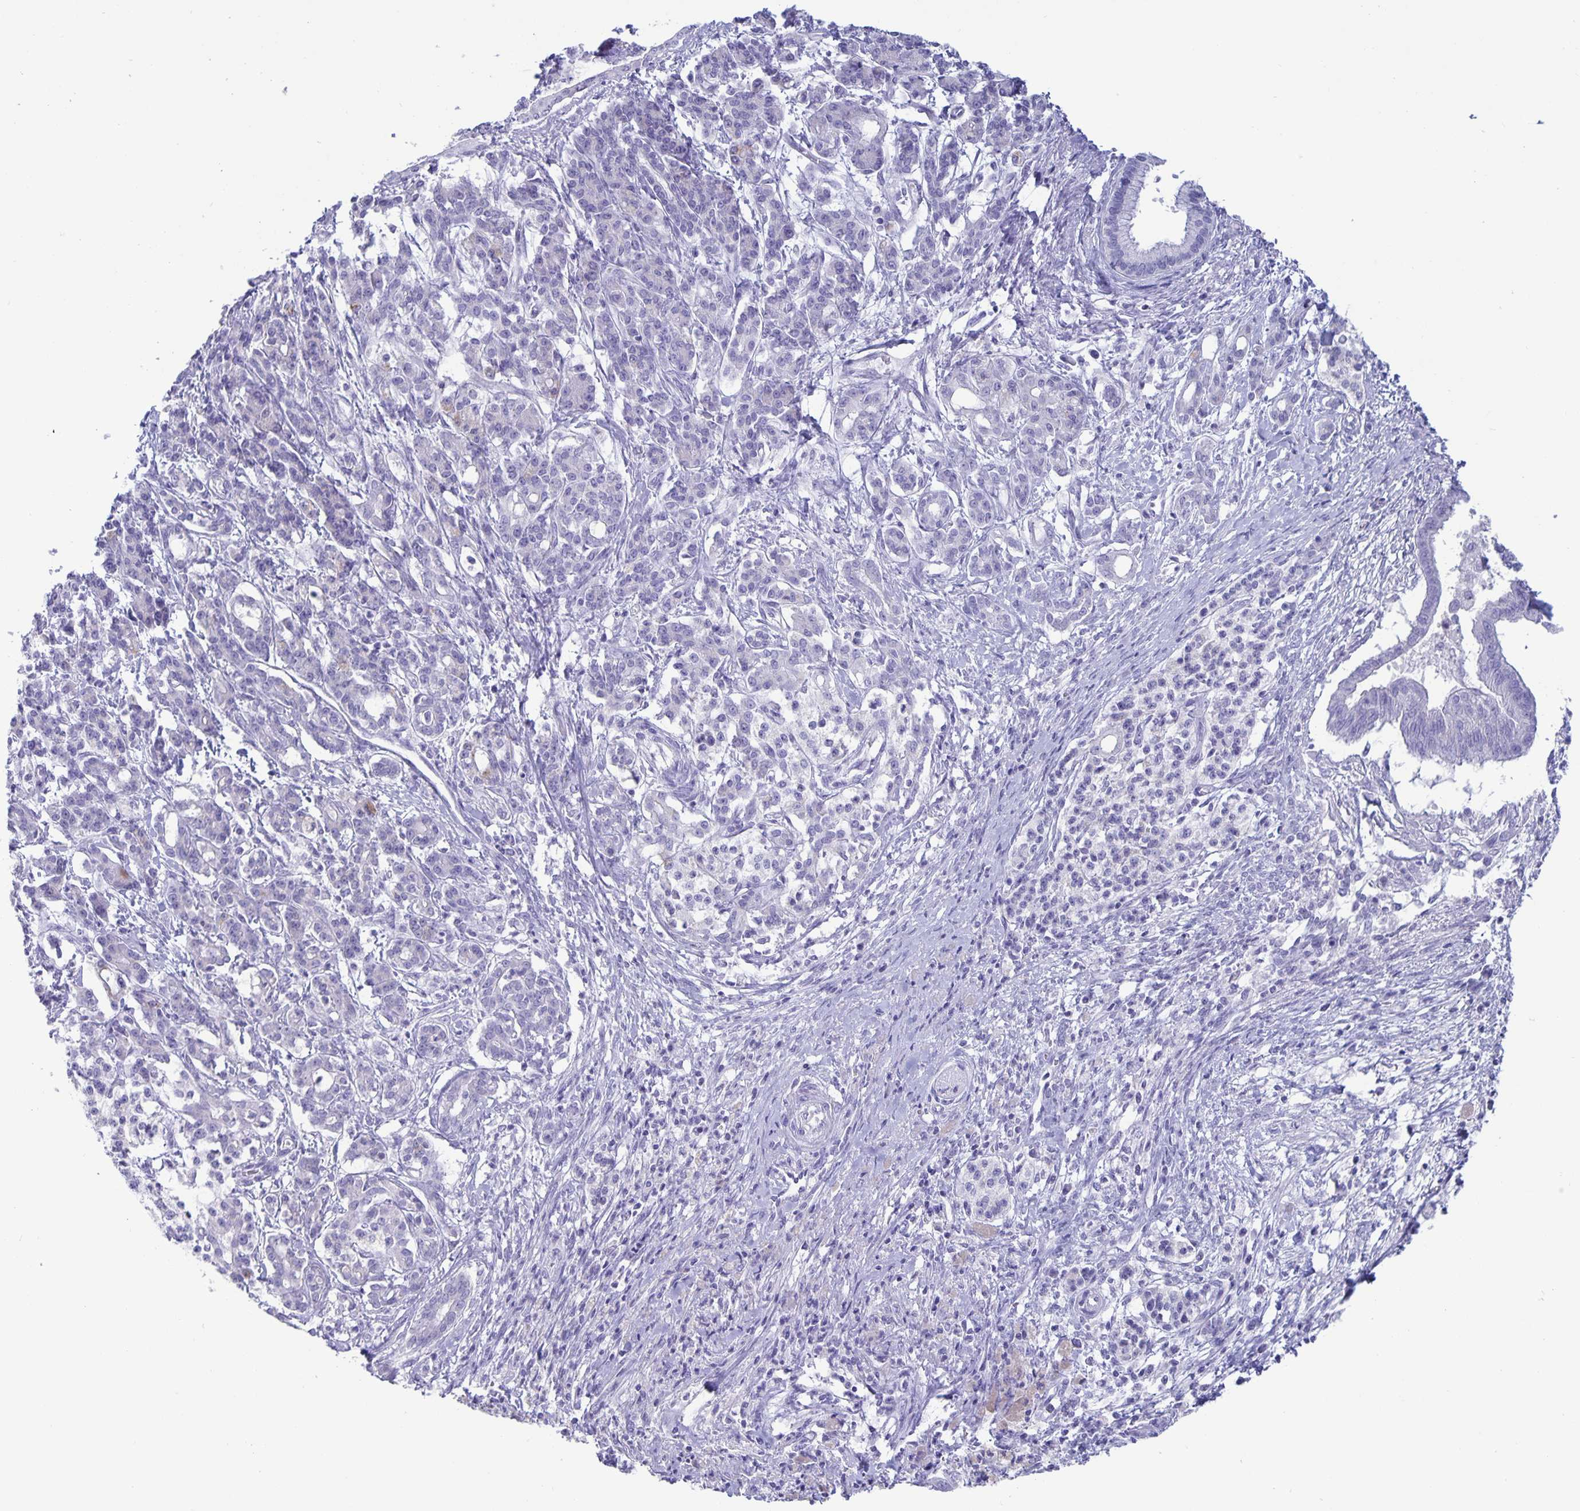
{"staining": {"intensity": "negative", "quantity": "none", "location": "none"}, "tissue": "pancreatic cancer", "cell_type": "Tumor cells", "image_type": "cancer", "snomed": [{"axis": "morphology", "description": "Adenocarcinoma, NOS"}, {"axis": "topography", "description": "Pancreas"}], "caption": "High magnification brightfield microscopy of pancreatic adenocarcinoma stained with DAB (brown) and counterstained with hematoxylin (blue): tumor cells show no significant positivity.", "gene": "BPIFA3", "patient": {"sex": "male", "age": 68}}